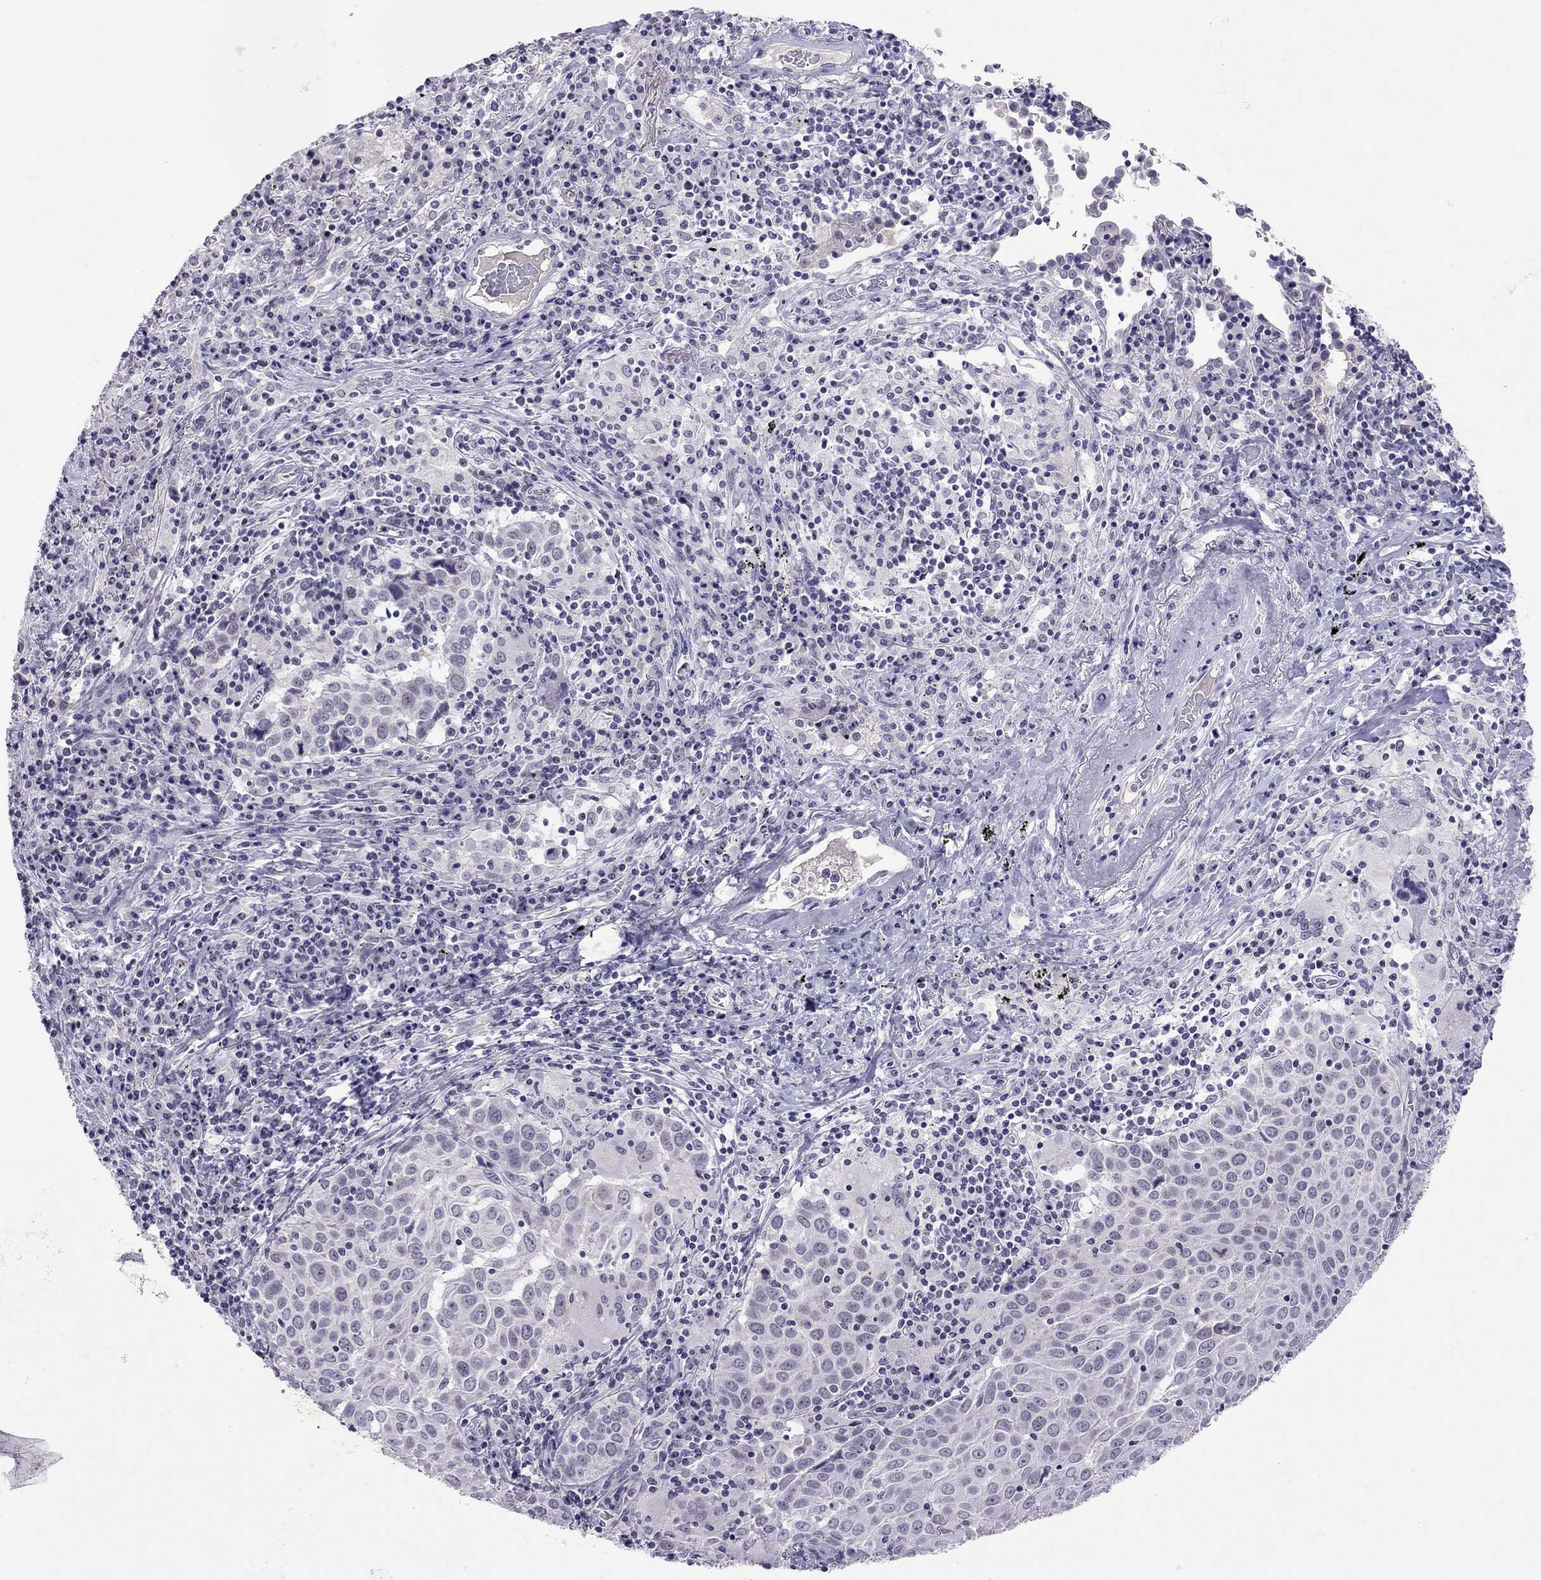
{"staining": {"intensity": "negative", "quantity": "none", "location": "none"}, "tissue": "lung cancer", "cell_type": "Tumor cells", "image_type": "cancer", "snomed": [{"axis": "morphology", "description": "Squamous cell carcinoma, NOS"}, {"axis": "topography", "description": "Lung"}], "caption": "Immunohistochemistry micrograph of human lung cancer (squamous cell carcinoma) stained for a protein (brown), which reveals no positivity in tumor cells. (DAB (3,3'-diaminobenzidine) immunohistochemistry (IHC), high magnification).", "gene": "JHY", "patient": {"sex": "male", "age": 57}}